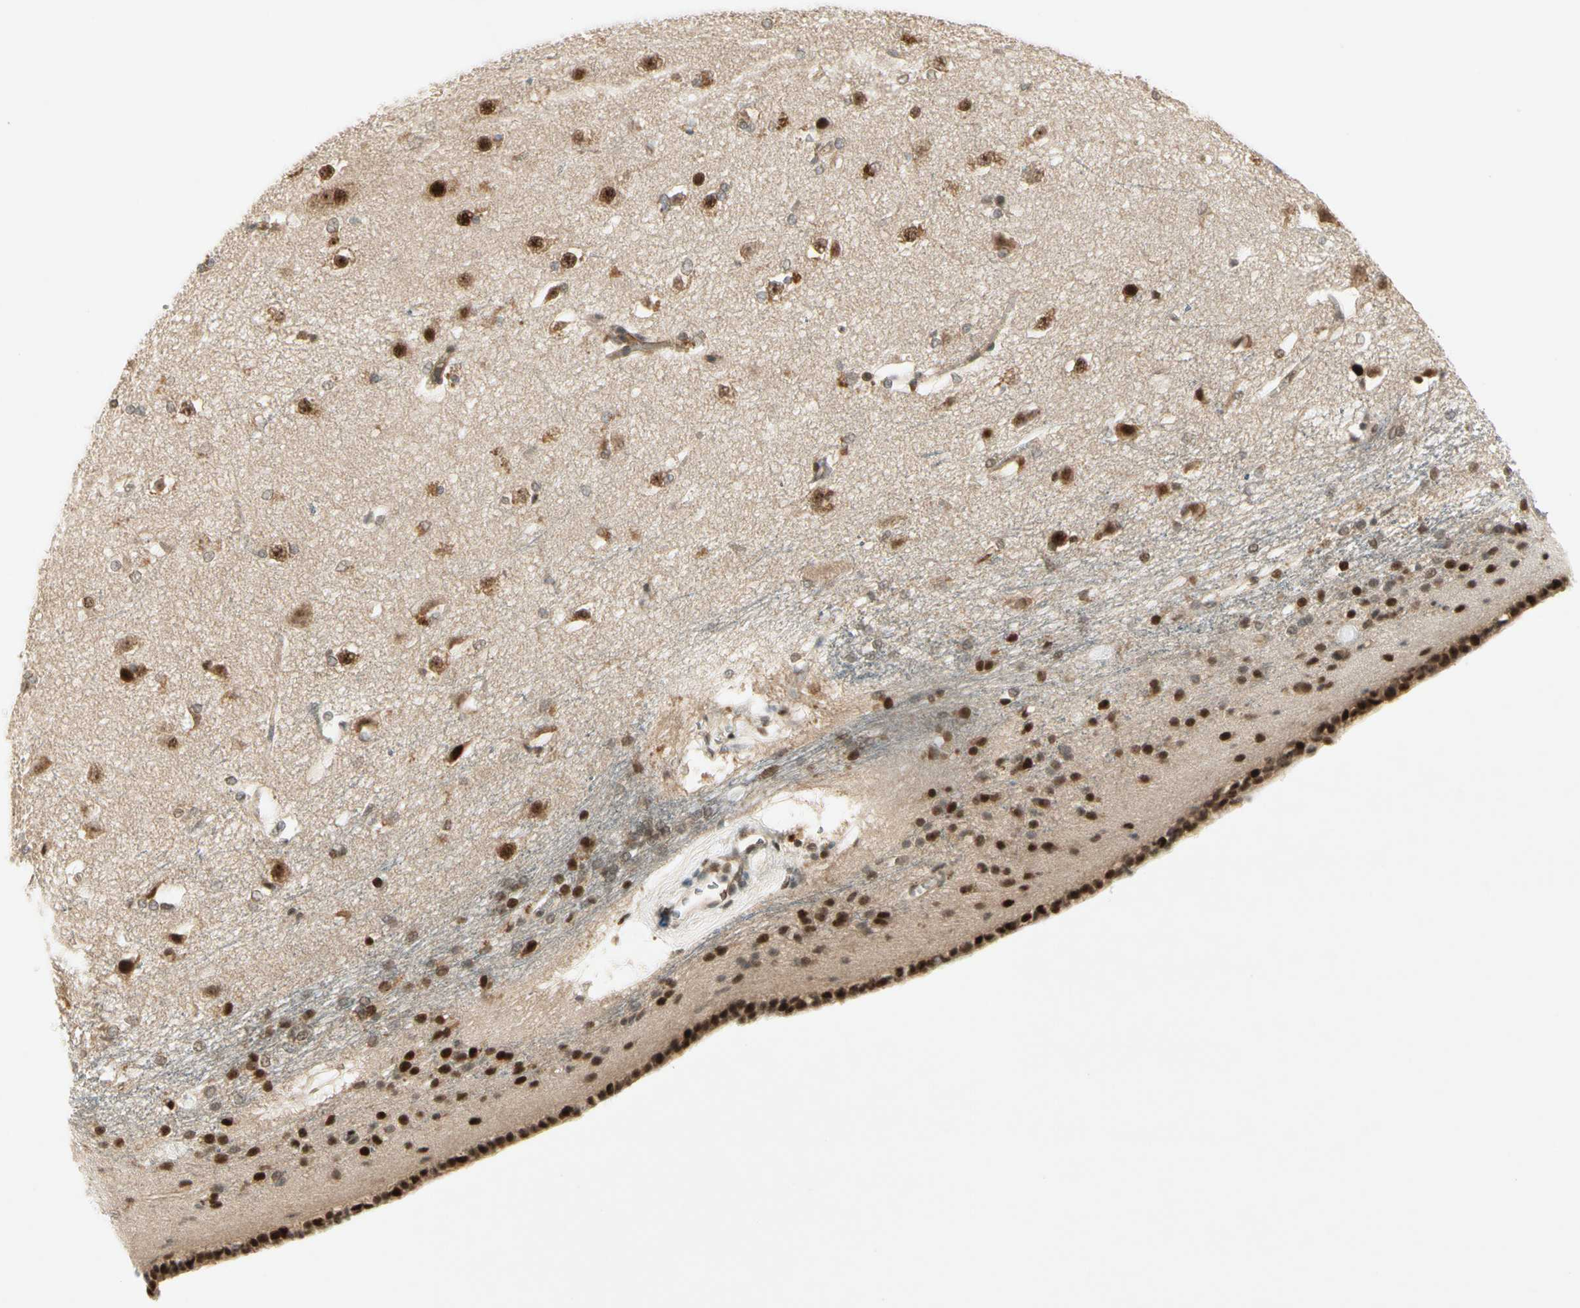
{"staining": {"intensity": "strong", "quantity": "<25%", "location": "nuclear"}, "tissue": "caudate", "cell_type": "Glial cells", "image_type": "normal", "snomed": [{"axis": "morphology", "description": "Normal tissue, NOS"}, {"axis": "topography", "description": "Lateral ventricle wall"}], "caption": "Protein positivity by IHC demonstrates strong nuclear expression in about <25% of glial cells in normal caudate.", "gene": "CDK11A", "patient": {"sex": "female", "age": 19}}